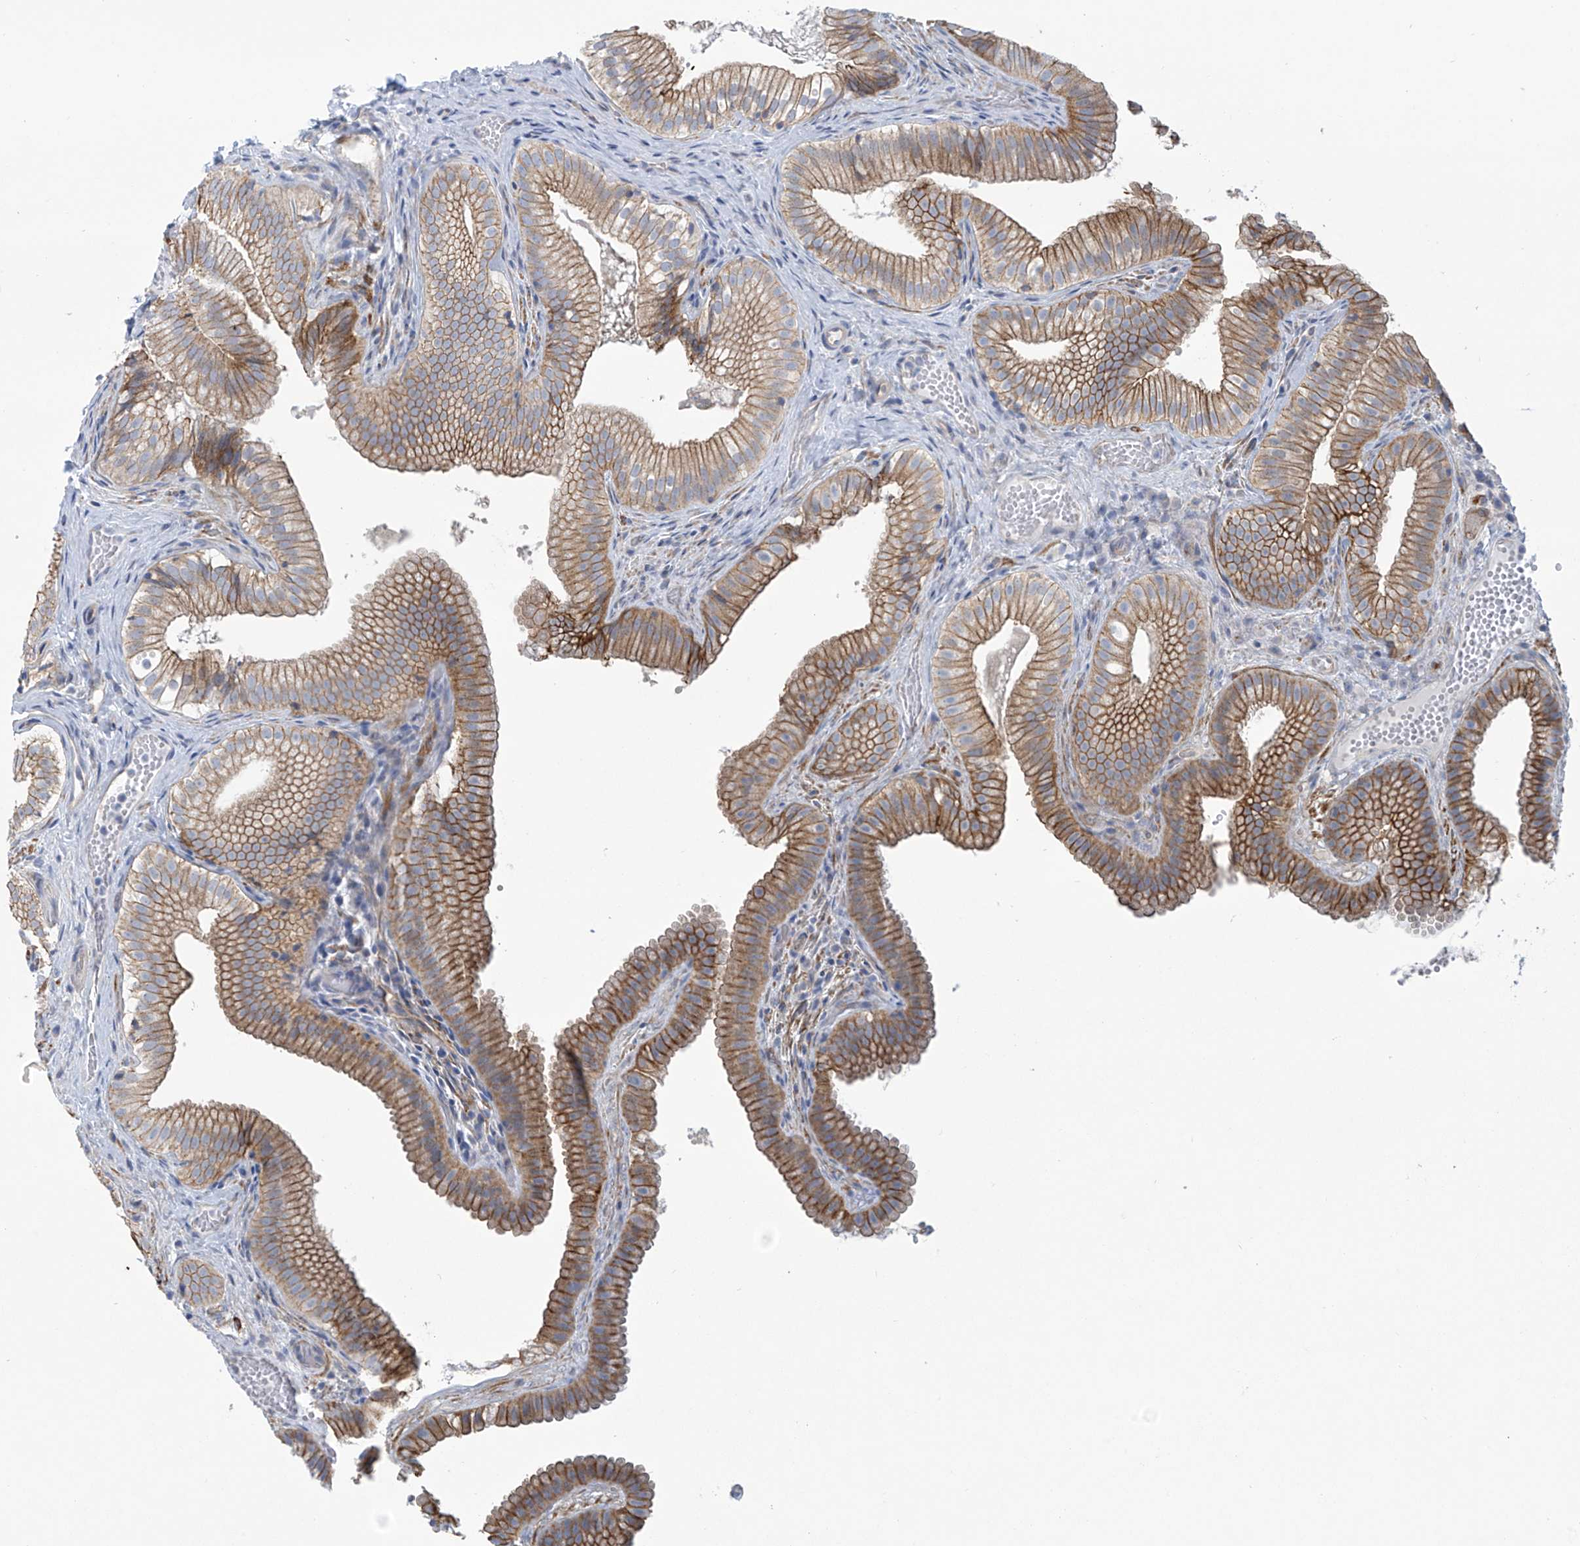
{"staining": {"intensity": "moderate", "quantity": ">75%", "location": "cytoplasmic/membranous"}, "tissue": "gallbladder", "cell_type": "Glandular cells", "image_type": "normal", "snomed": [{"axis": "morphology", "description": "Normal tissue, NOS"}, {"axis": "topography", "description": "Gallbladder"}], "caption": "The micrograph displays a brown stain indicating the presence of a protein in the cytoplasmic/membranous of glandular cells in gallbladder. Immunohistochemistry (ihc) stains the protein in brown and the nuclei are stained blue.", "gene": "ABHD13", "patient": {"sex": "female", "age": 30}}